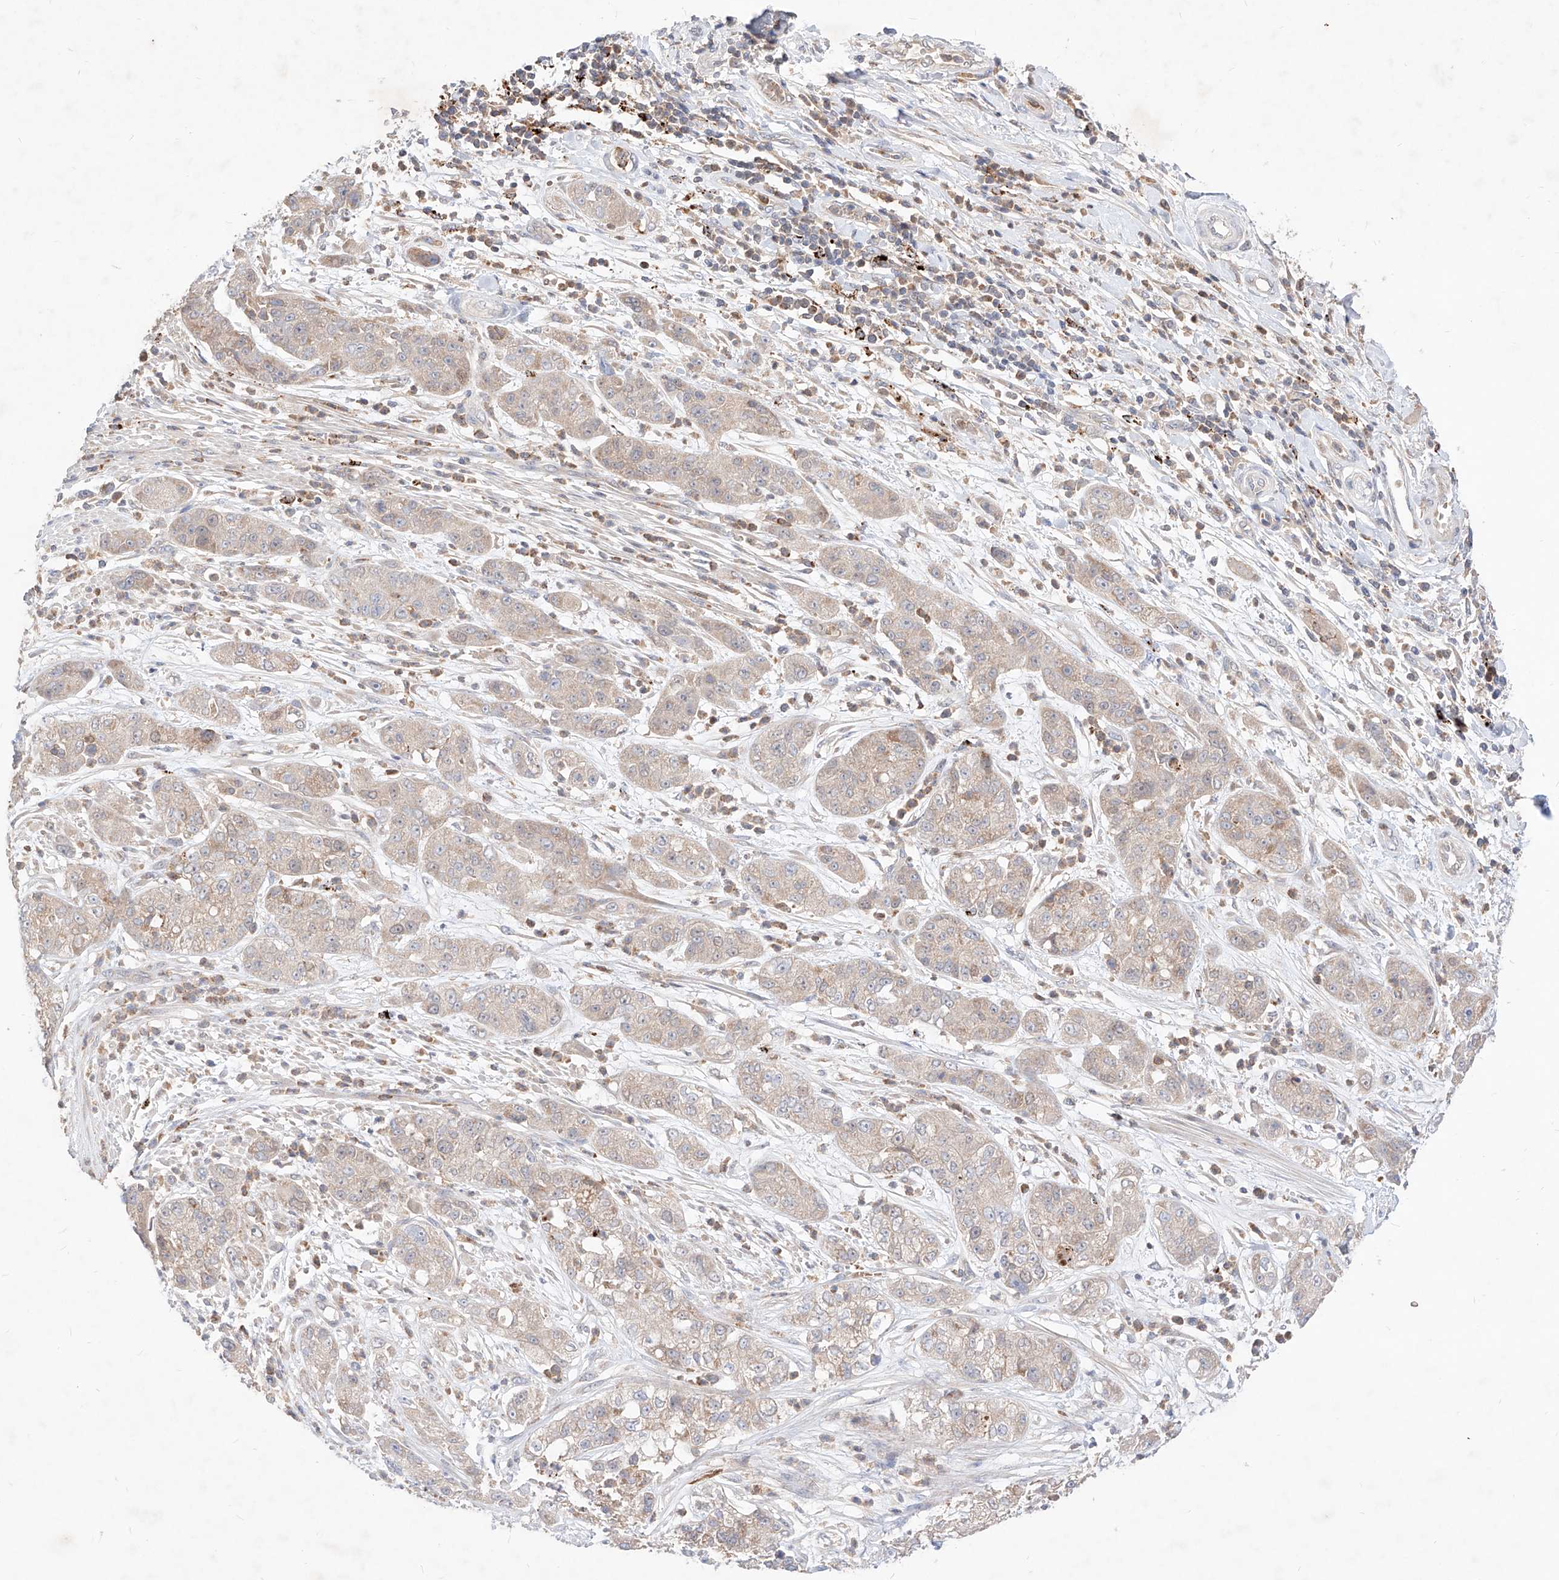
{"staining": {"intensity": "negative", "quantity": "none", "location": "none"}, "tissue": "pancreatic cancer", "cell_type": "Tumor cells", "image_type": "cancer", "snomed": [{"axis": "morphology", "description": "Adenocarcinoma, NOS"}, {"axis": "topography", "description": "Pancreas"}], "caption": "Tumor cells are negative for protein expression in human pancreatic cancer (adenocarcinoma).", "gene": "TSNAX", "patient": {"sex": "female", "age": 78}}